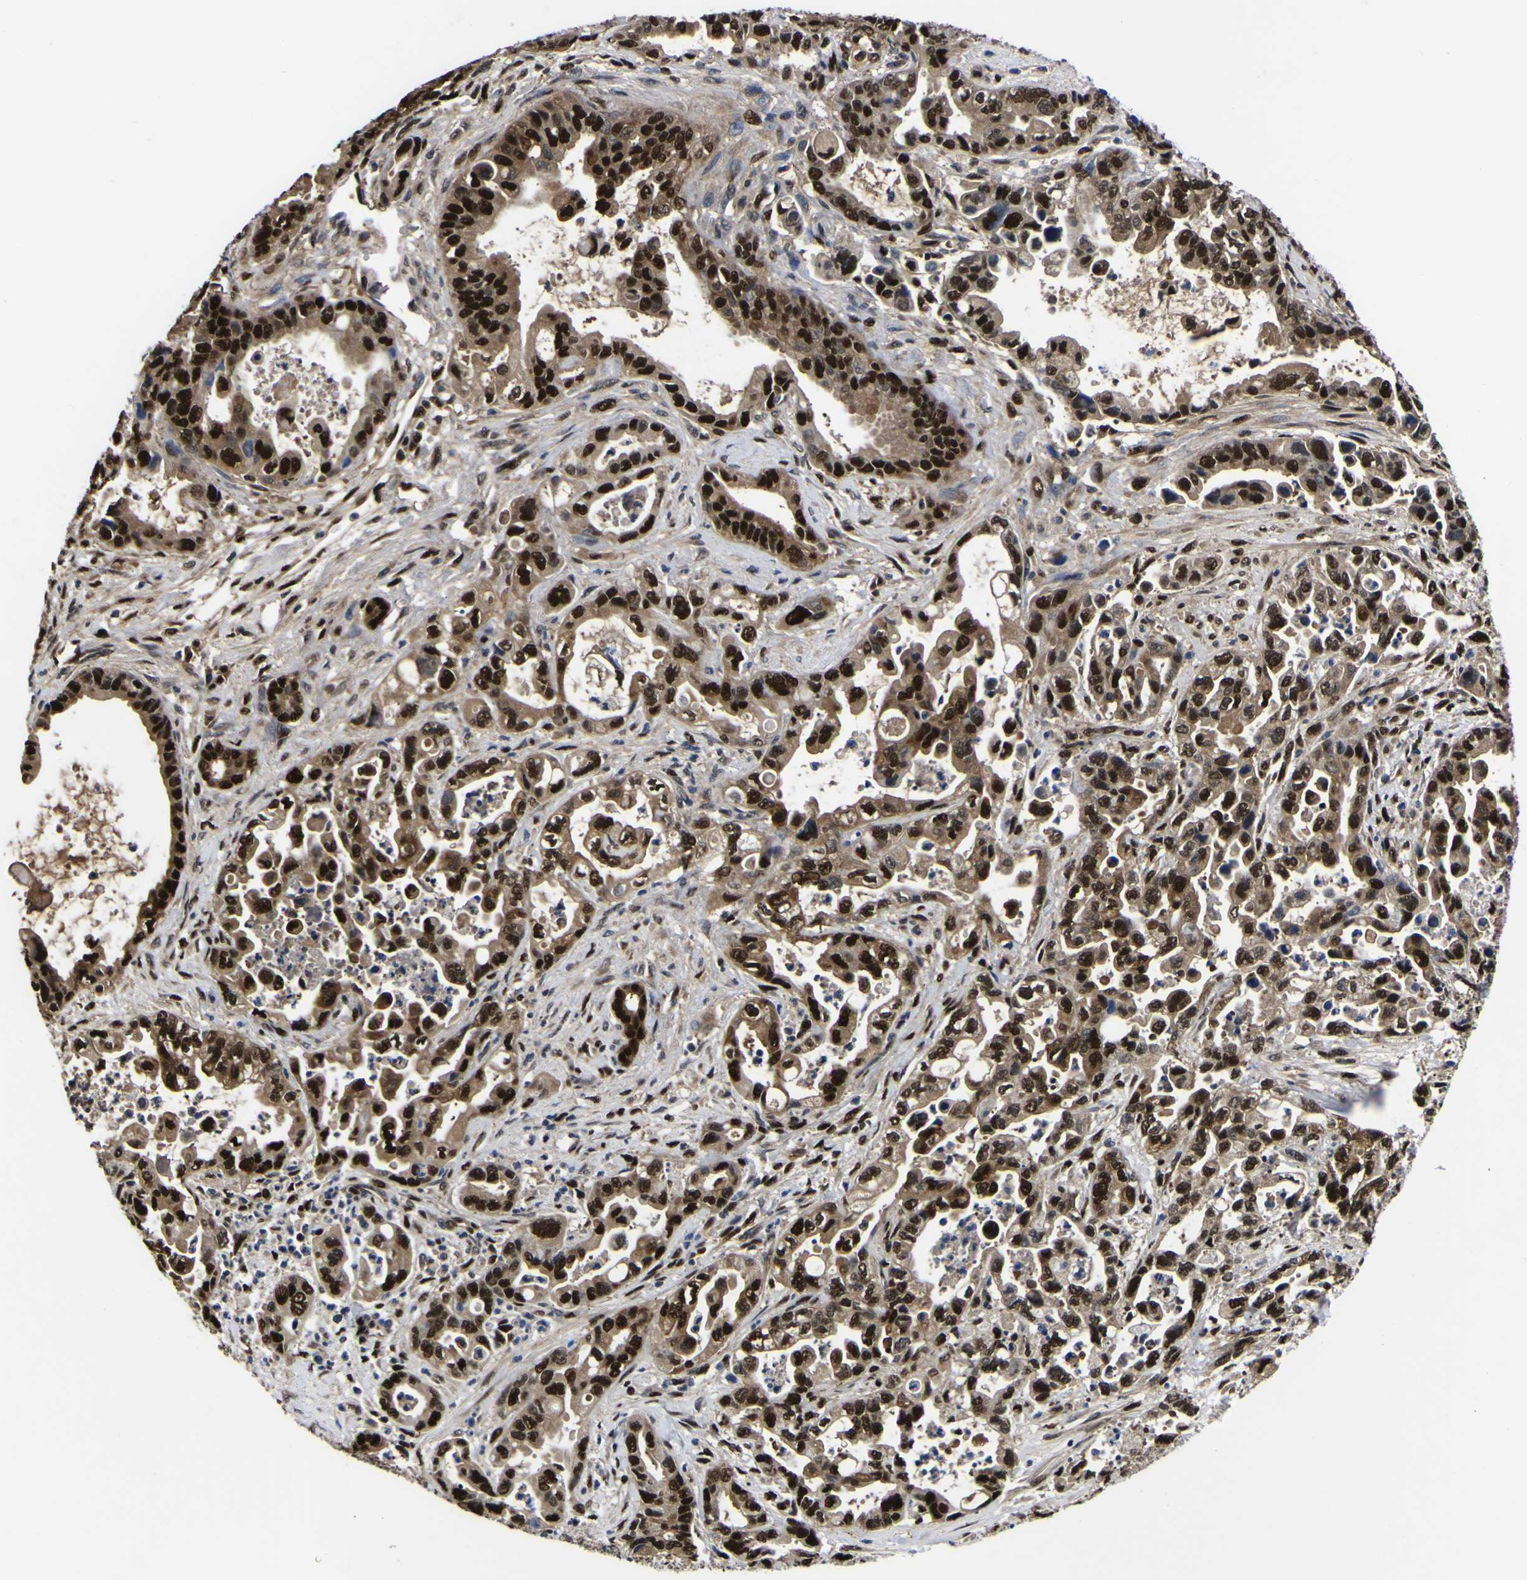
{"staining": {"intensity": "strong", "quantity": ">75%", "location": "cytoplasmic/membranous,nuclear"}, "tissue": "pancreatic cancer", "cell_type": "Tumor cells", "image_type": "cancer", "snomed": [{"axis": "morphology", "description": "Adenocarcinoma, NOS"}, {"axis": "topography", "description": "Pancreas"}], "caption": "A high-resolution micrograph shows IHC staining of pancreatic cancer, which reveals strong cytoplasmic/membranous and nuclear staining in approximately >75% of tumor cells. (DAB IHC, brown staining for protein, blue staining for nuclei).", "gene": "FAM110B", "patient": {"sex": "male", "age": 70}}